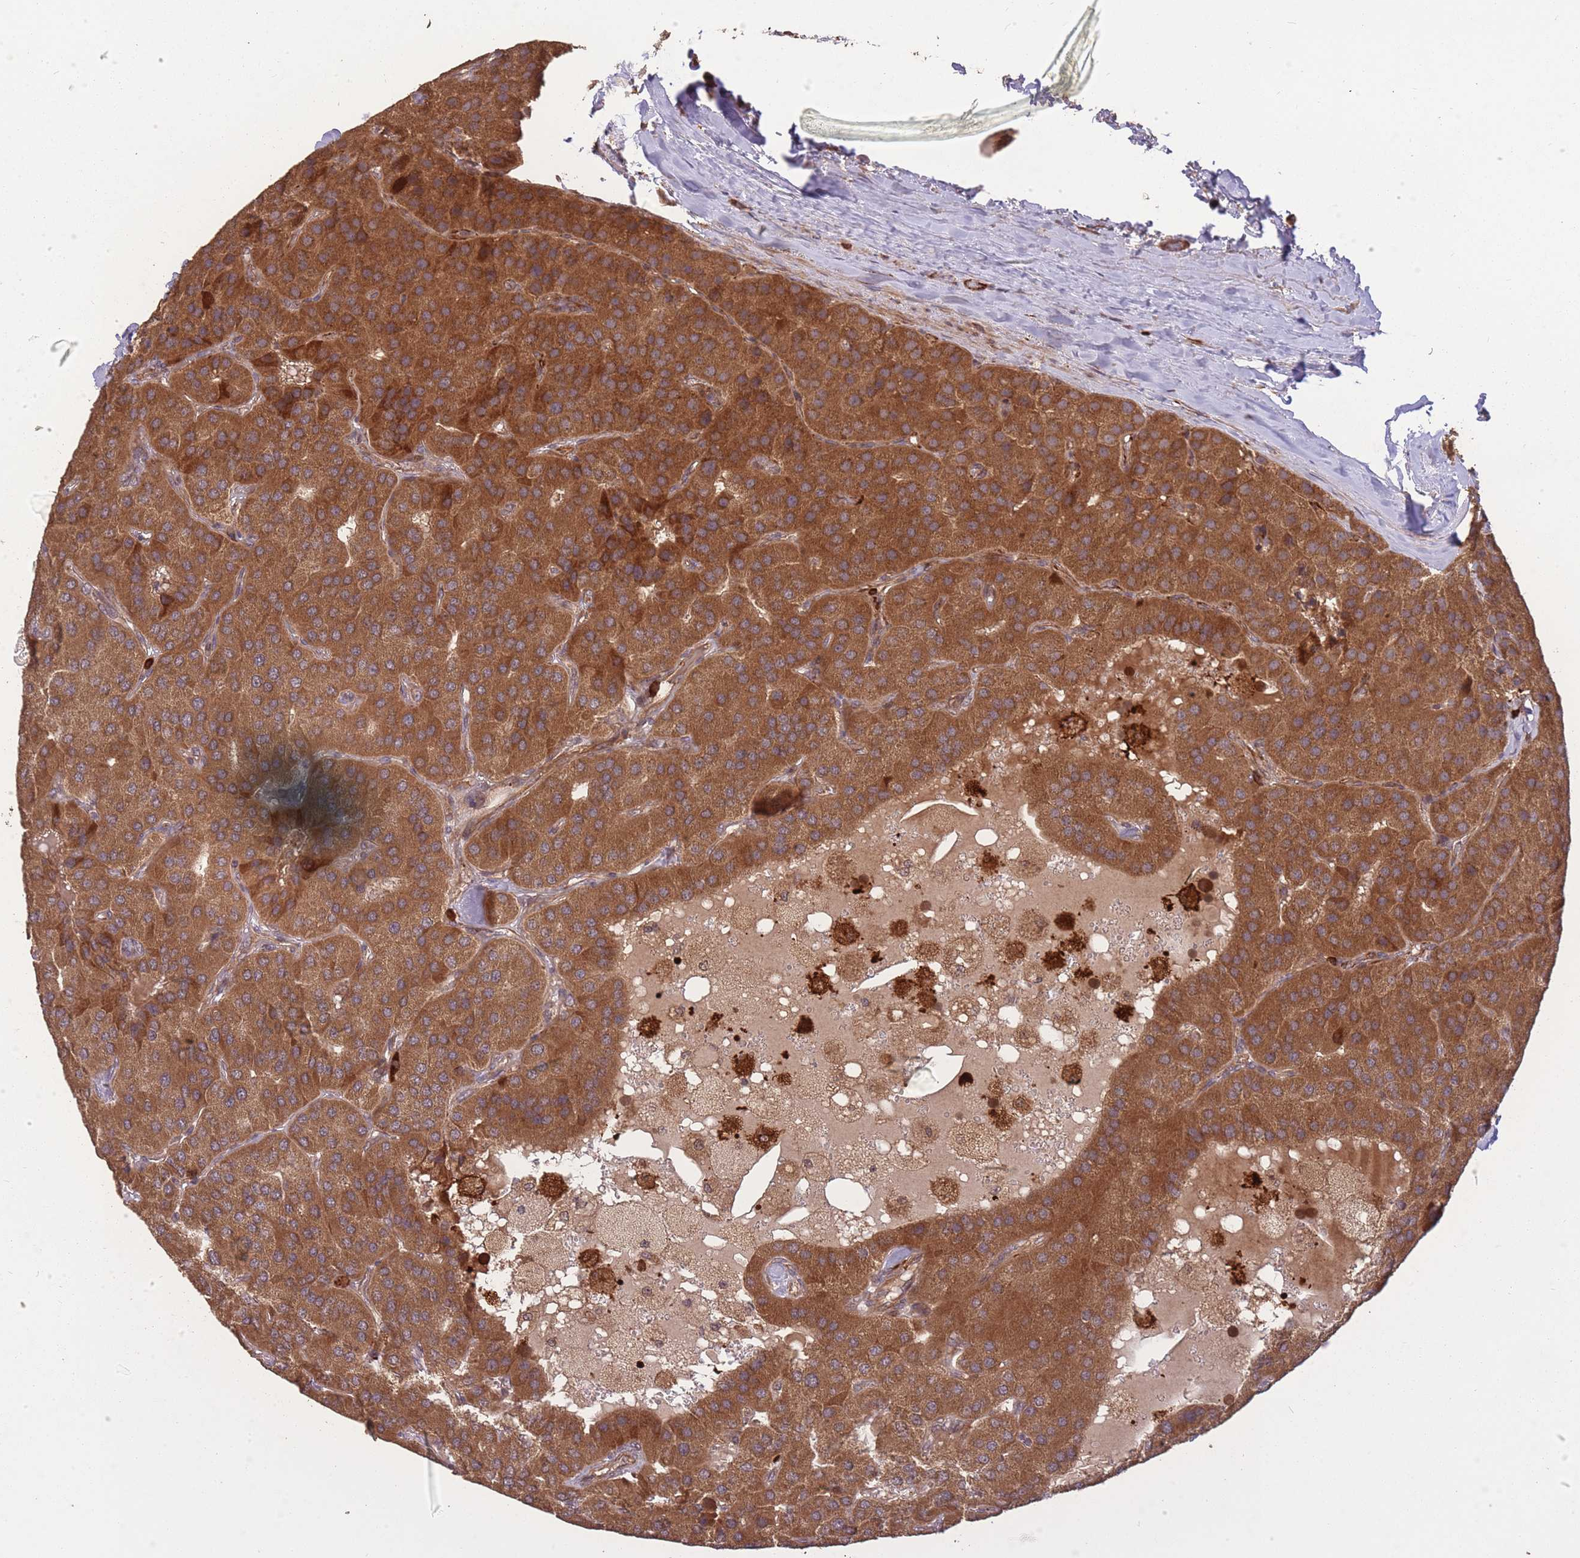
{"staining": {"intensity": "strong", "quantity": ">75%", "location": "cytoplasmic/membranous"}, "tissue": "parathyroid gland", "cell_type": "Glandular cells", "image_type": "normal", "snomed": [{"axis": "morphology", "description": "Normal tissue, NOS"}, {"axis": "morphology", "description": "Adenoma, NOS"}, {"axis": "topography", "description": "Parathyroid gland"}], "caption": "Protein analysis of benign parathyroid gland exhibits strong cytoplasmic/membranous positivity in approximately >75% of glandular cells. The protein is stained brown, and the nuclei are stained in blue (DAB IHC with brightfield microscopy, high magnification).", "gene": "ERBB3", "patient": {"sex": "female", "age": 86}}